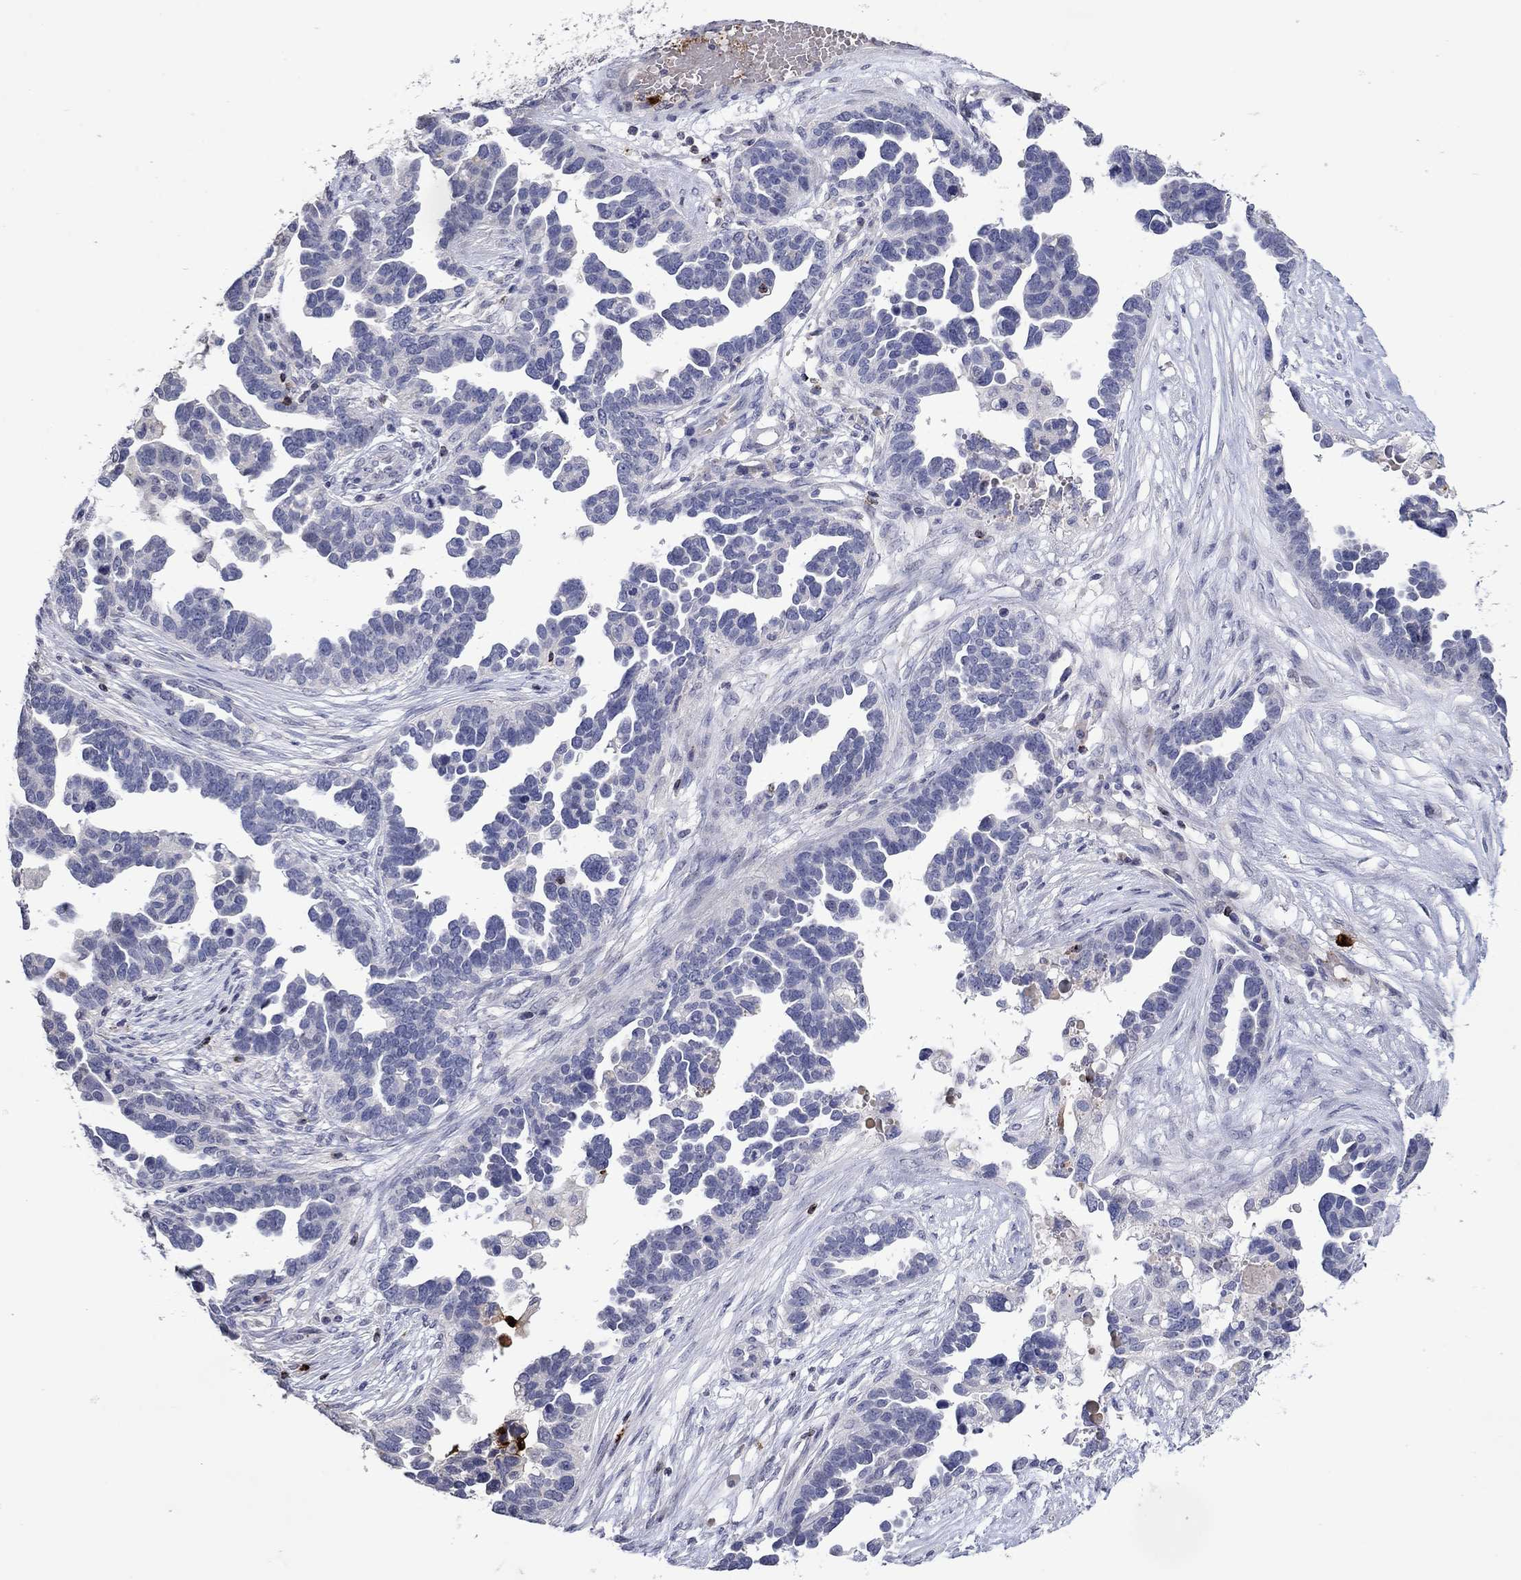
{"staining": {"intensity": "negative", "quantity": "none", "location": "none"}, "tissue": "ovarian cancer", "cell_type": "Tumor cells", "image_type": "cancer", "snomed": [{"axis": "morphology", "description": "Cystadenocarcinoma, serous, NOS"}, {"axis": "topography", "description": "Ovary"}], "caption": "IHC photomicrograph of serous cystadenocarcinoma (ovarian) stained for a protein (brown), which shows no positivity in tumor cells.", "gene": "CCL5", "patient": {"sex": "female", "age": 54}}